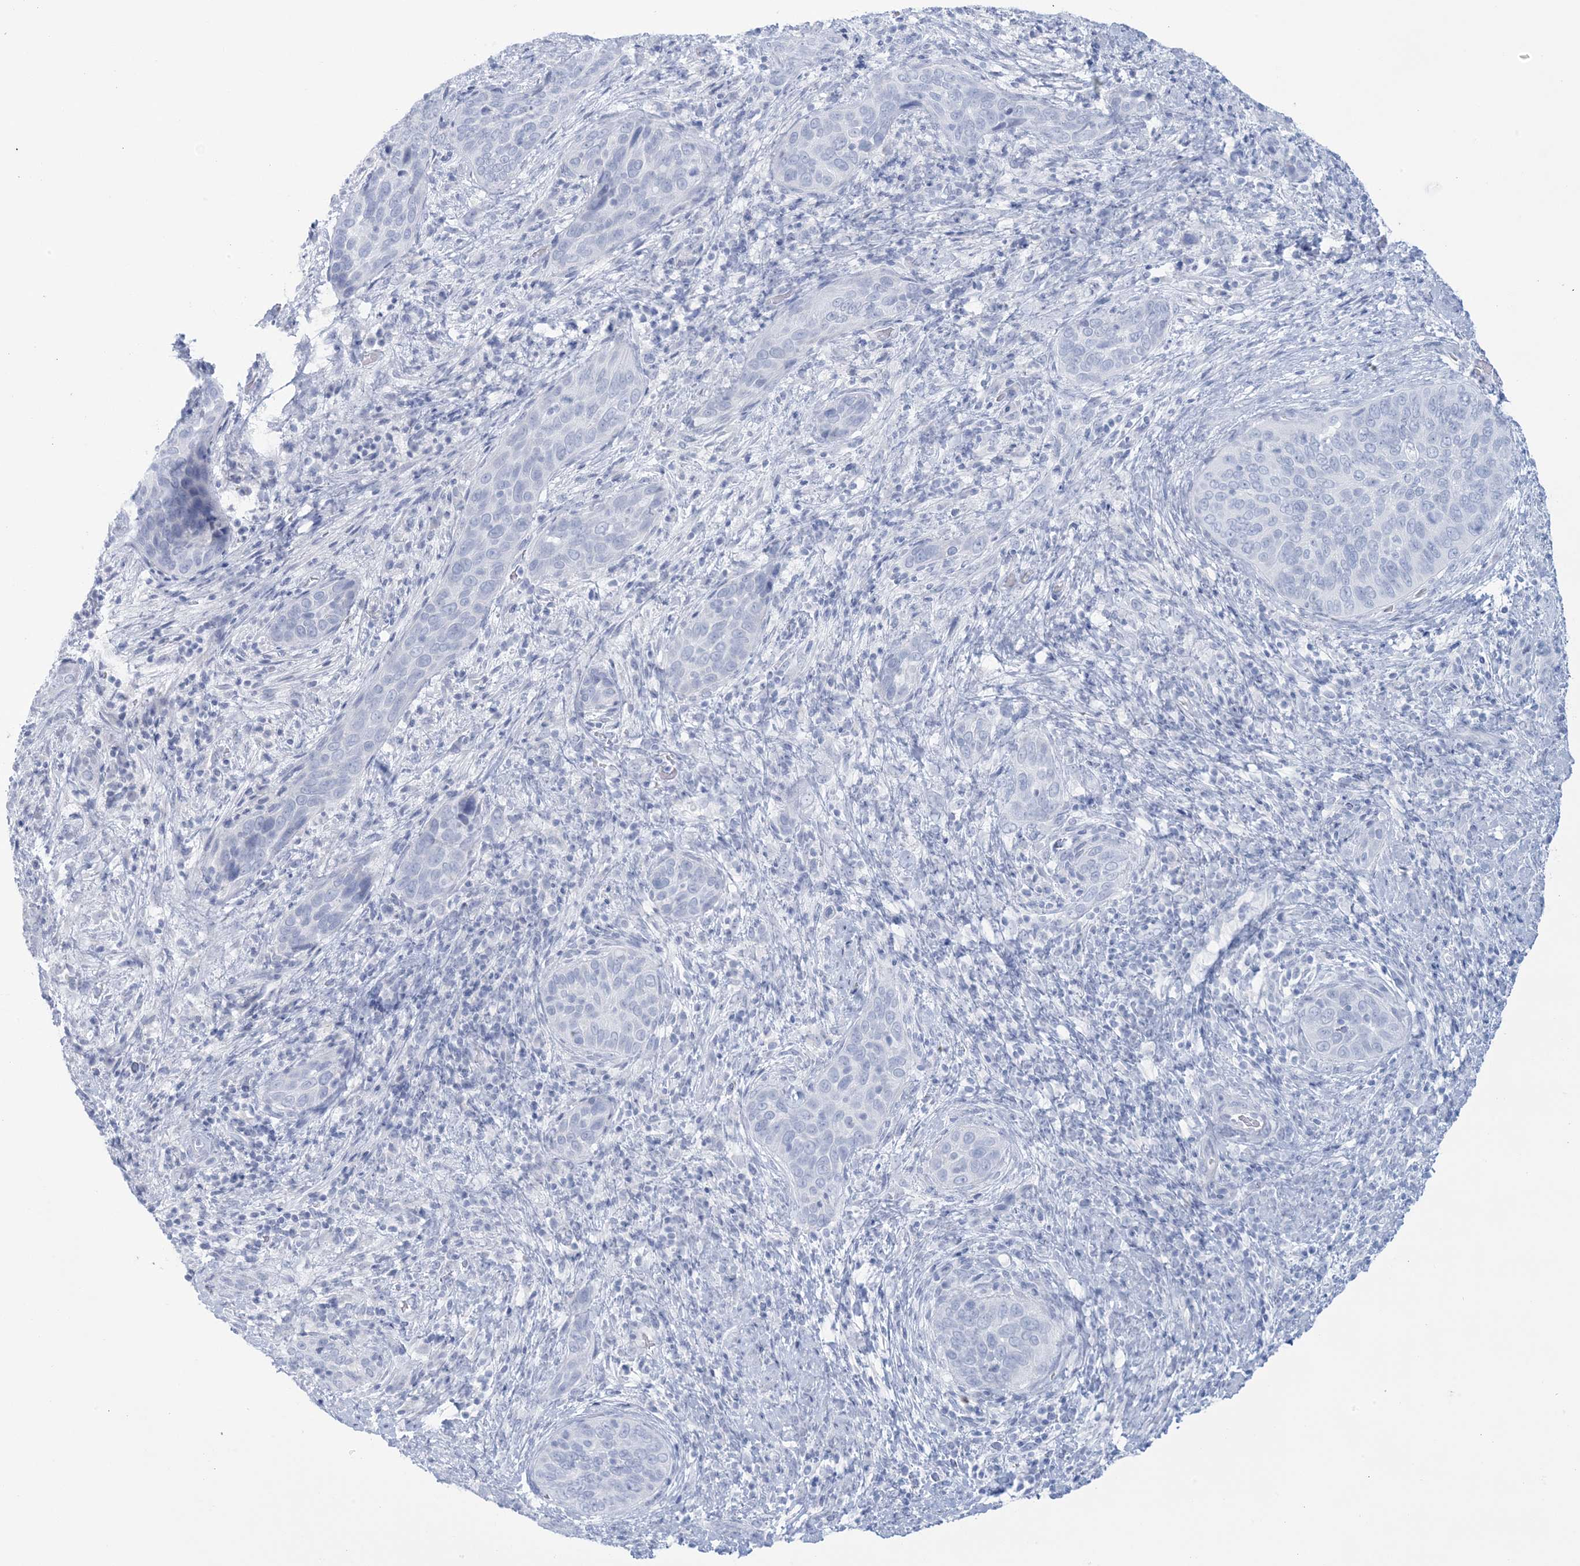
{"staining": {"intensity": "negative", "quantity": "none", "location": "none"}, "tissue": "cervical cancer", "cell_type": "Tumor cells", "image_type": "cancer", "snomed": [{"axis": "morphology", "description": "Squamous cell carcinoma, NOS"}, {"axis": "topography", "description": "Cervix"}], "caption": "Micrograph shows no significant protein positivity in tumor cells of cervical squamous cell carcinoma.", "gene": "AGXT", "patient": {"sex": "female", "age": 60}}